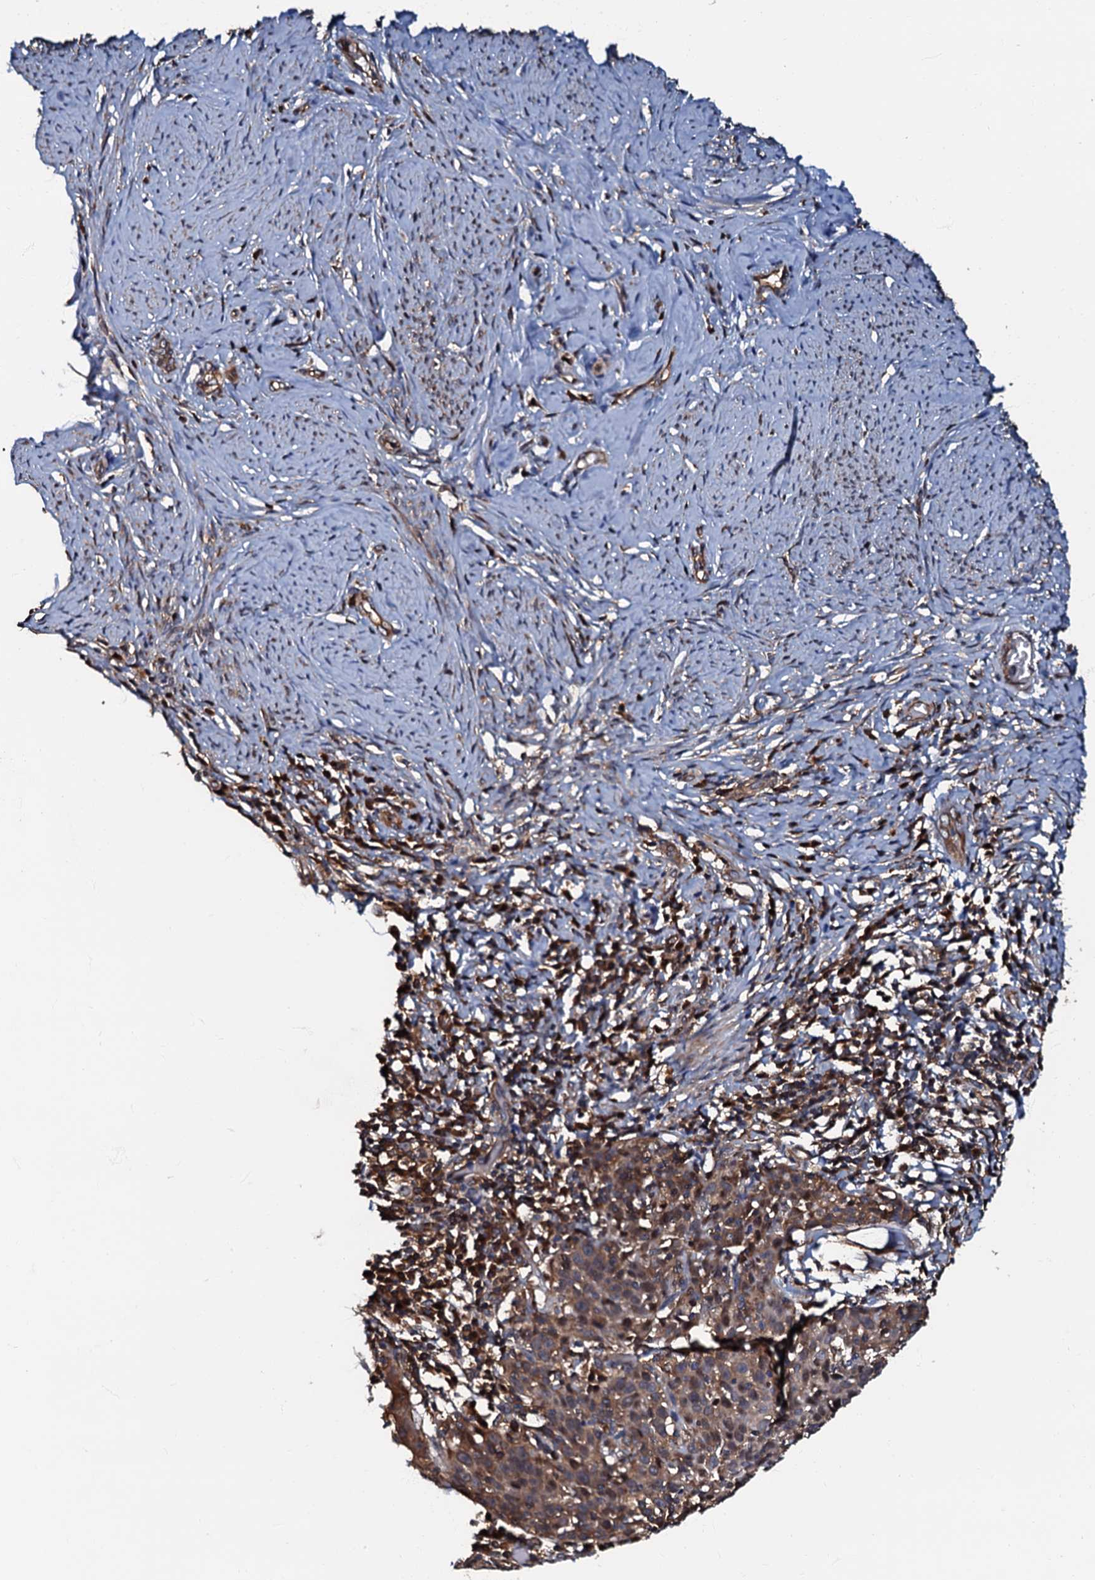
{"staining": {"intensity": "moderate", "quantity": ">75%", "location": "cytoplasmic/membranous"}, "tissue": "cervical cancer", "cell_type": "Tumor cells", "image_type": "cancer", "snomed": [{"axis": "morphology", "description": "Squamous cell carcinoma, NOS"}, {"axis": "topography", "description": "Cervix"}], "caption": "Protein staining of cervical squamous cell carcinoma tissue displays moderate cytoplasmic/membranous staining in about >75% of tumor cells.", "gene": "OSBP", "patient": {"sex": "female", "age": 50}}